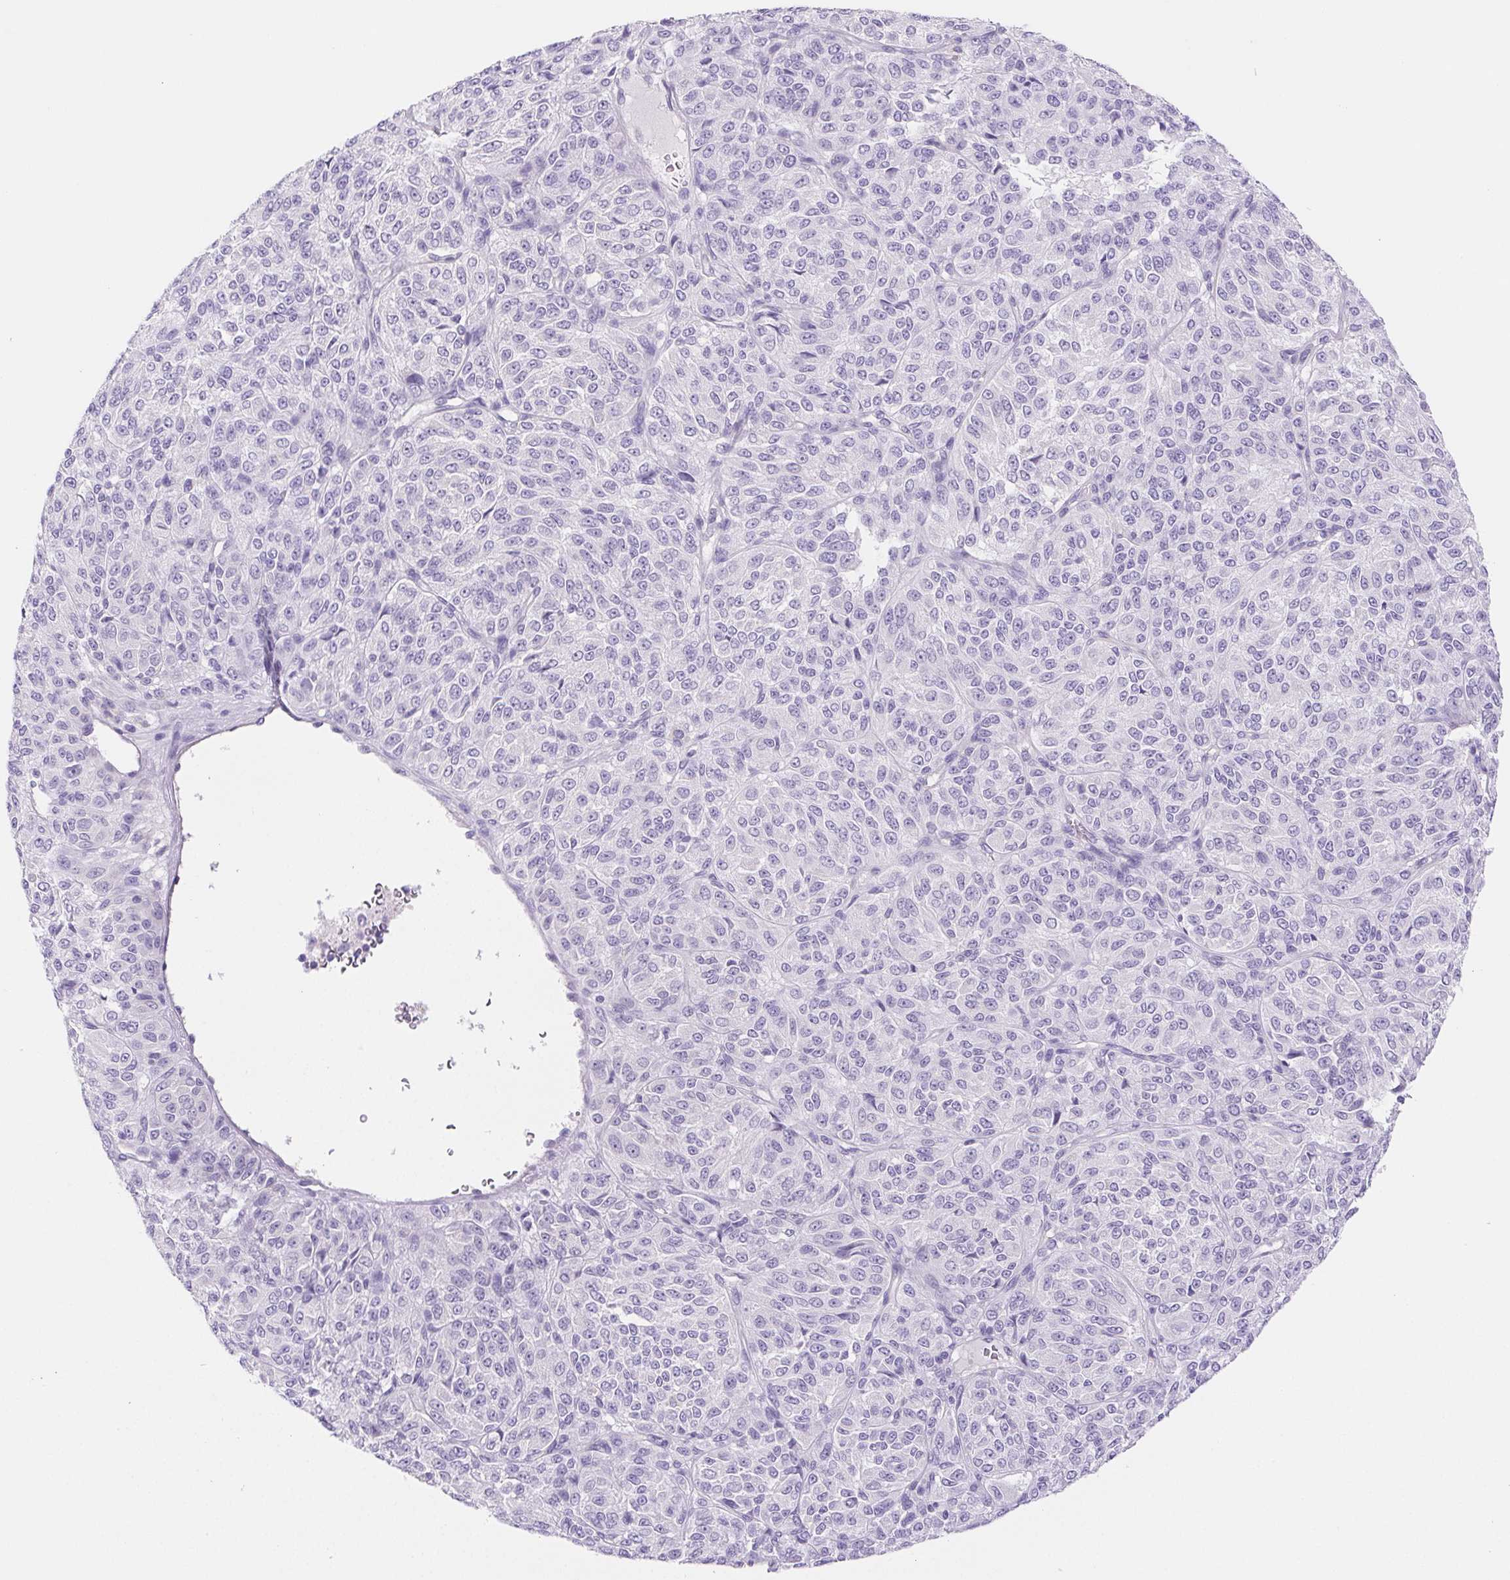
{"staining": {"intensity": "negative", "quantity": "none", "location": "none"}, "tissue": "melanoma", "cell_type": "Tumor cells", "image_type": "cancer", "snomed": [{"axis": "morphology", "description": "Malignant melanoma, Metastatic site"}, {"axis": "topography", "description": "Brain"}], "caption": "Immunohistochemistry (IHC) histopathology image of neoplastic tissue: melanoma stained with DAB (3,3'-diaminobenzidine) exhibits no significant protein expression in tumor cells.", "gene": "PNLIP", "patient": {"sex": "female", "age": 56}}